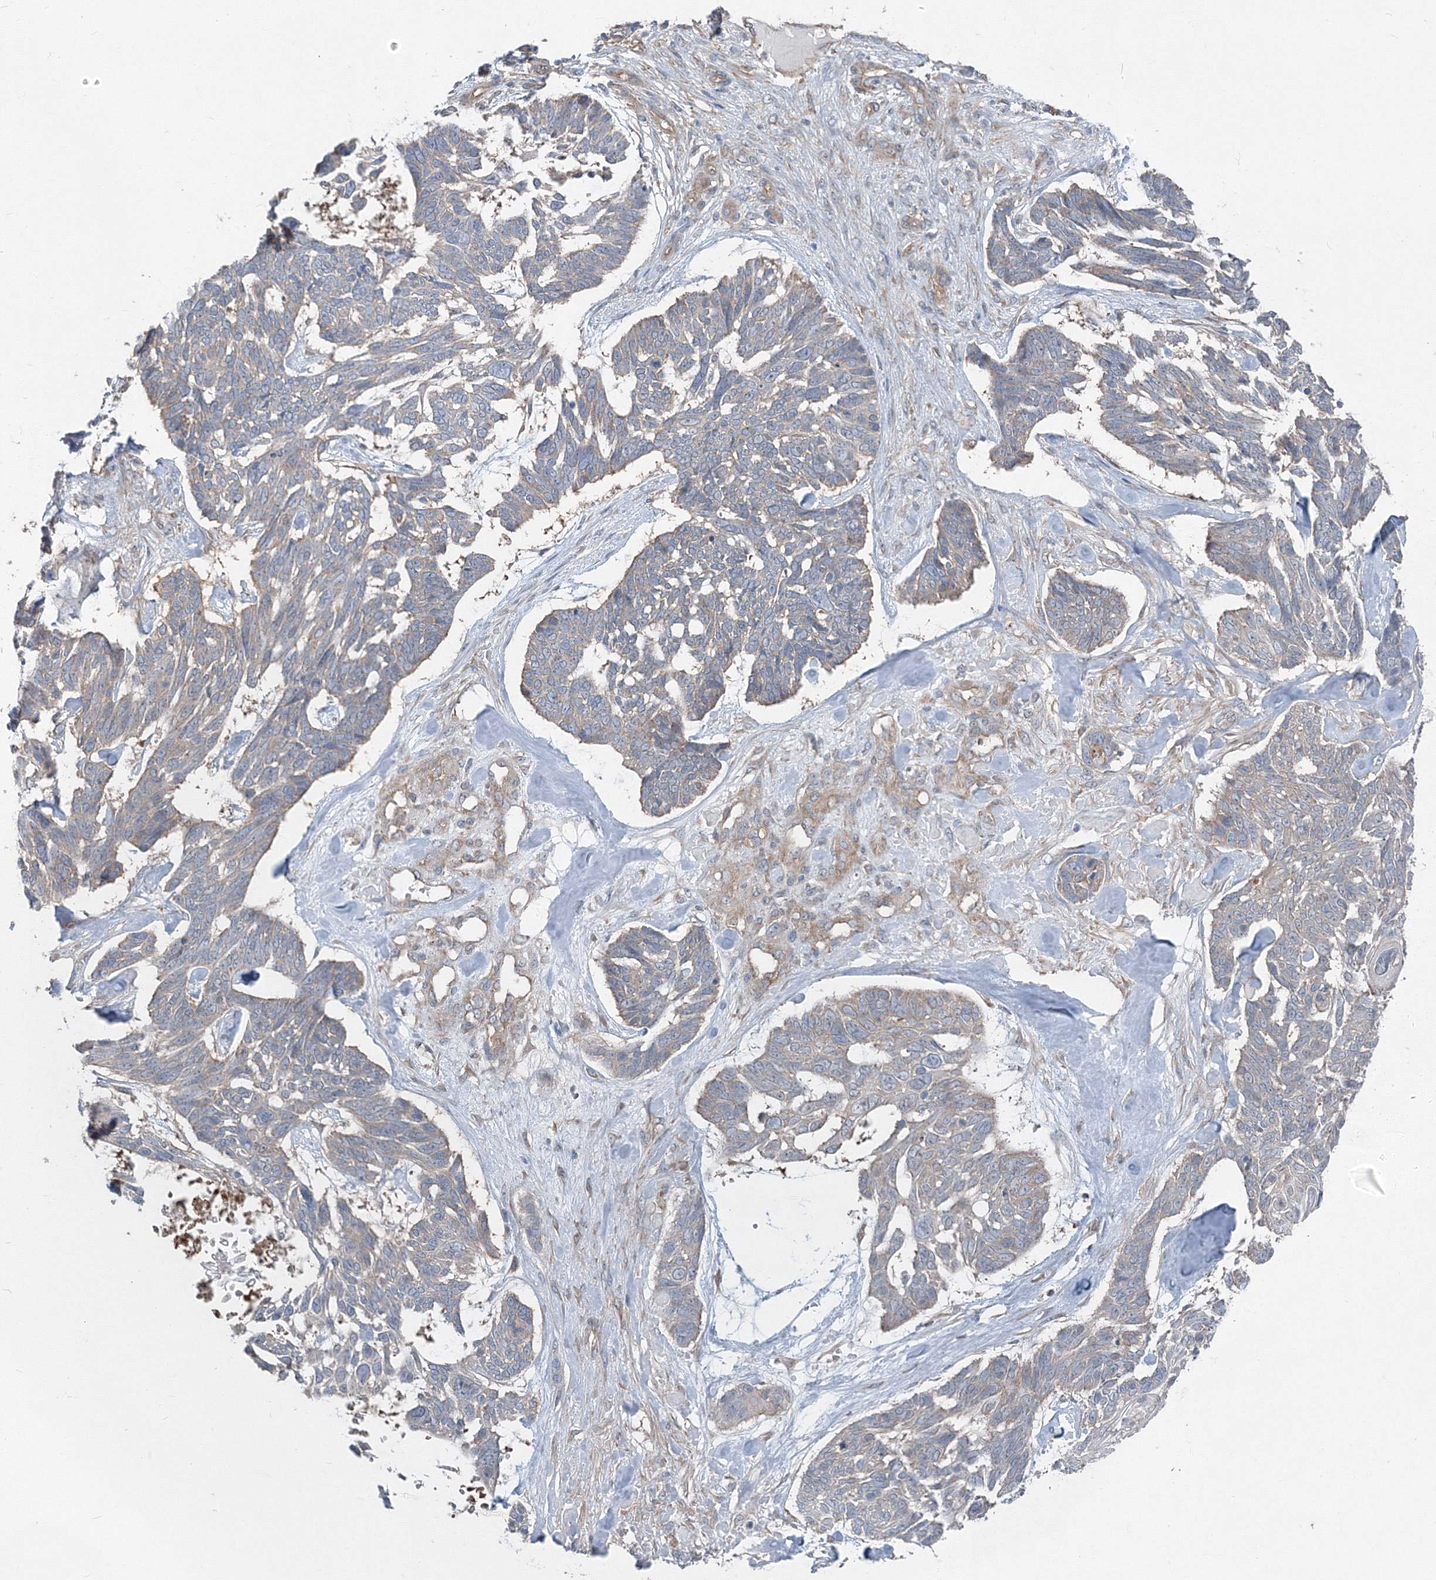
{"staining": {"intensity": "weak", "quantity": "<25%", "location": "cytoplasmic/membranous"}, "tissue": "skin cancer", "cell_type": "Tumor cells", "image_type": "cancer", "snomed": [{"axis": "morphology", "description": "Basal cell carcinoma"}, {"axis": "topography", "description": "Skin"}], "caption": "This histopathology image is of skin cancer (basal cell carcinoma) stained with immunohistochemistry (IHC) to label a protein in brown with the nuclei are counter-stained blue. There is no staining in tumor cells.", "gene": "TPRKB", "patient": {"sex": "male", "age": 88}}